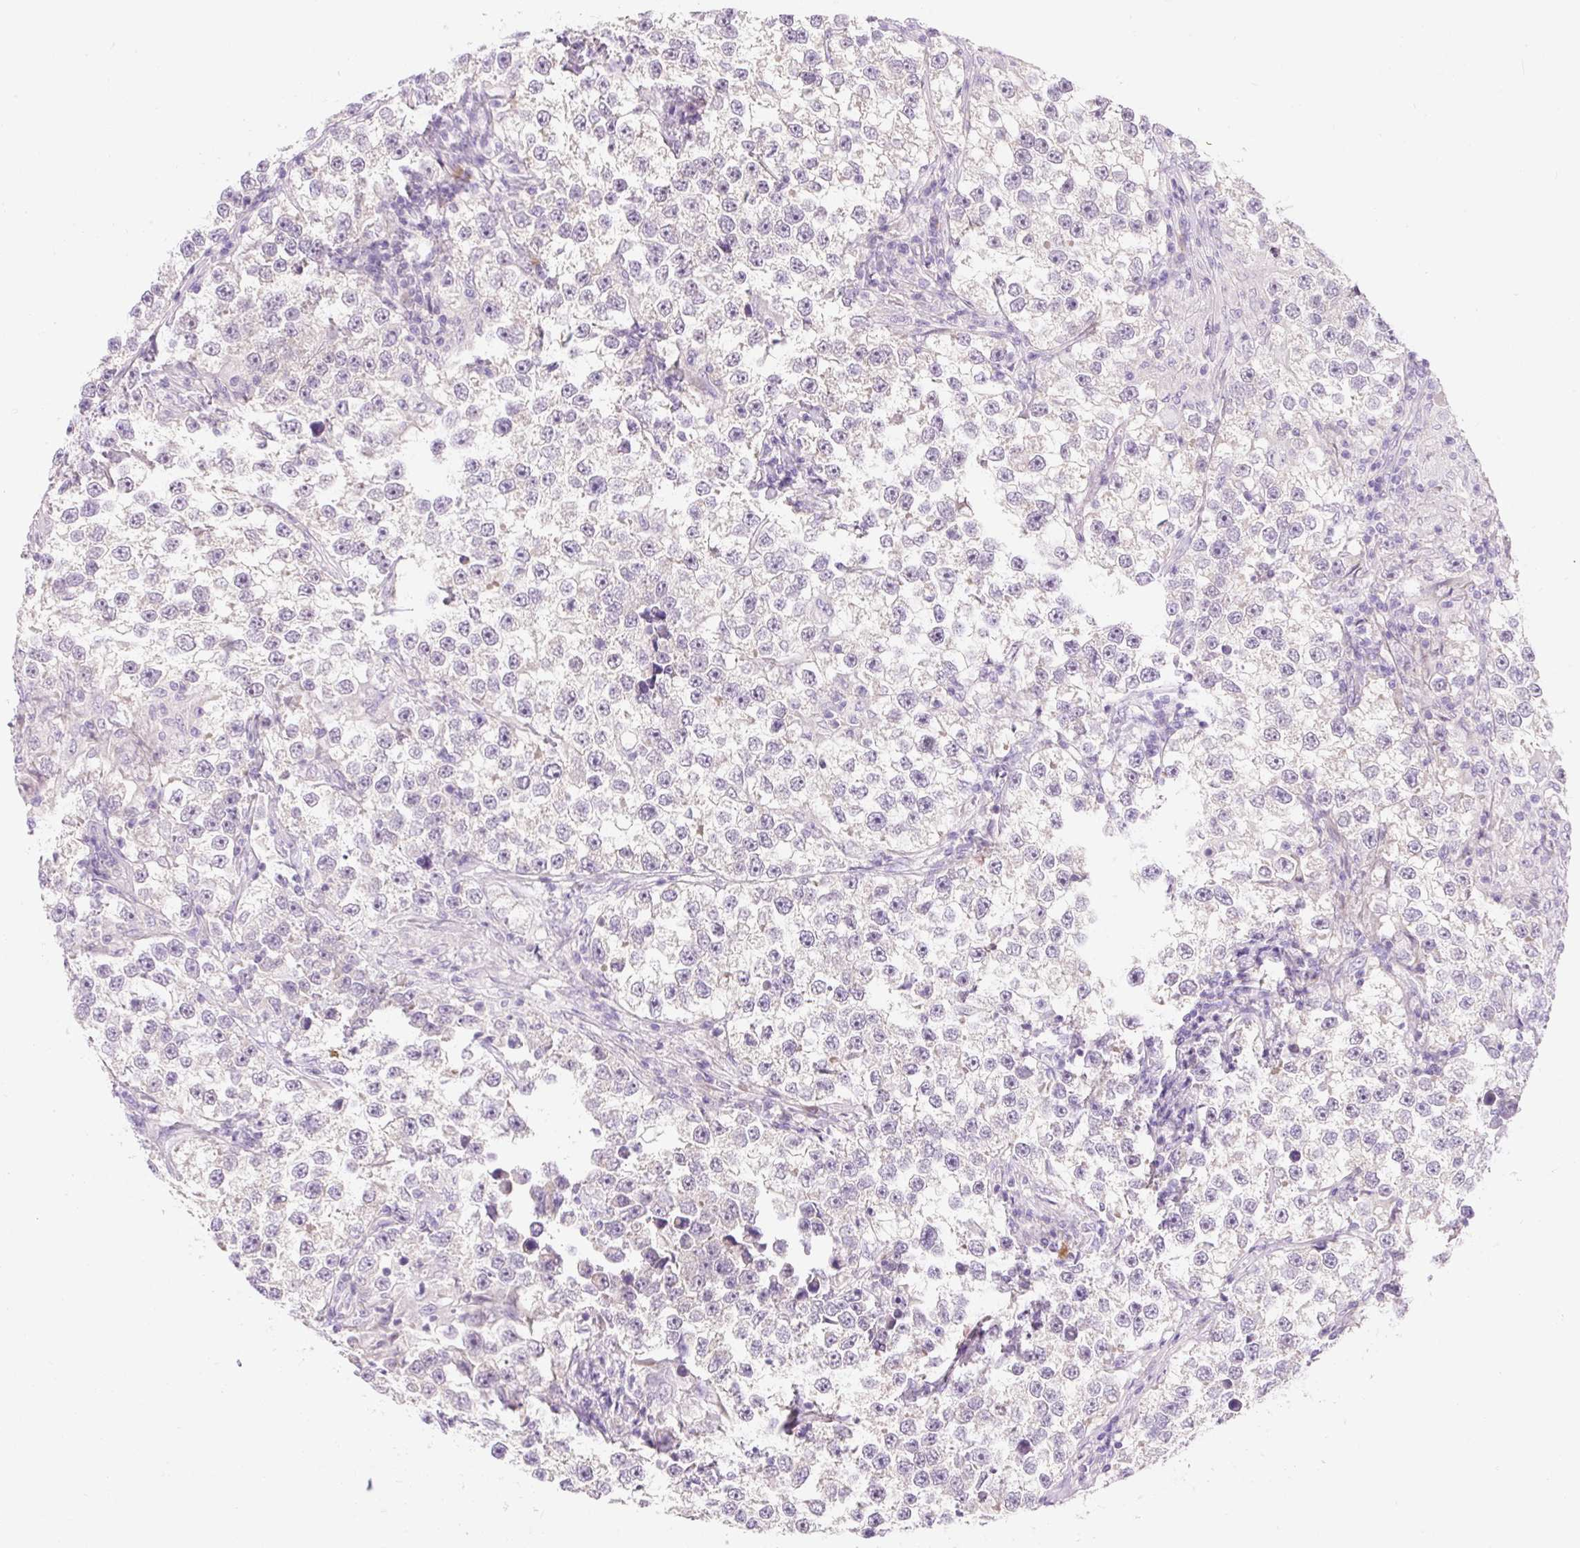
{"staining": {"intensity": "negative", "quantity": "none", "location": "none"}, "tissue": "testis cancer", "cell_type": "Tumor cells", "image_type": "cancer", "snomed": [{"axis": "morphology", "description": "Seminoma, NOS"}, {"axis": "topography", "description": "Testis"}], "caption": "Protein analysis of testis cancer (seminoma) shows no significant positivity in tumor cells. (Brightfield microscopy of DAB (3,3'-diaminobenzidine) immunohistochemistry (IHC) at high magnification).", "gene": "CELF6", "patient": {"sex": "male", "age": 46}}